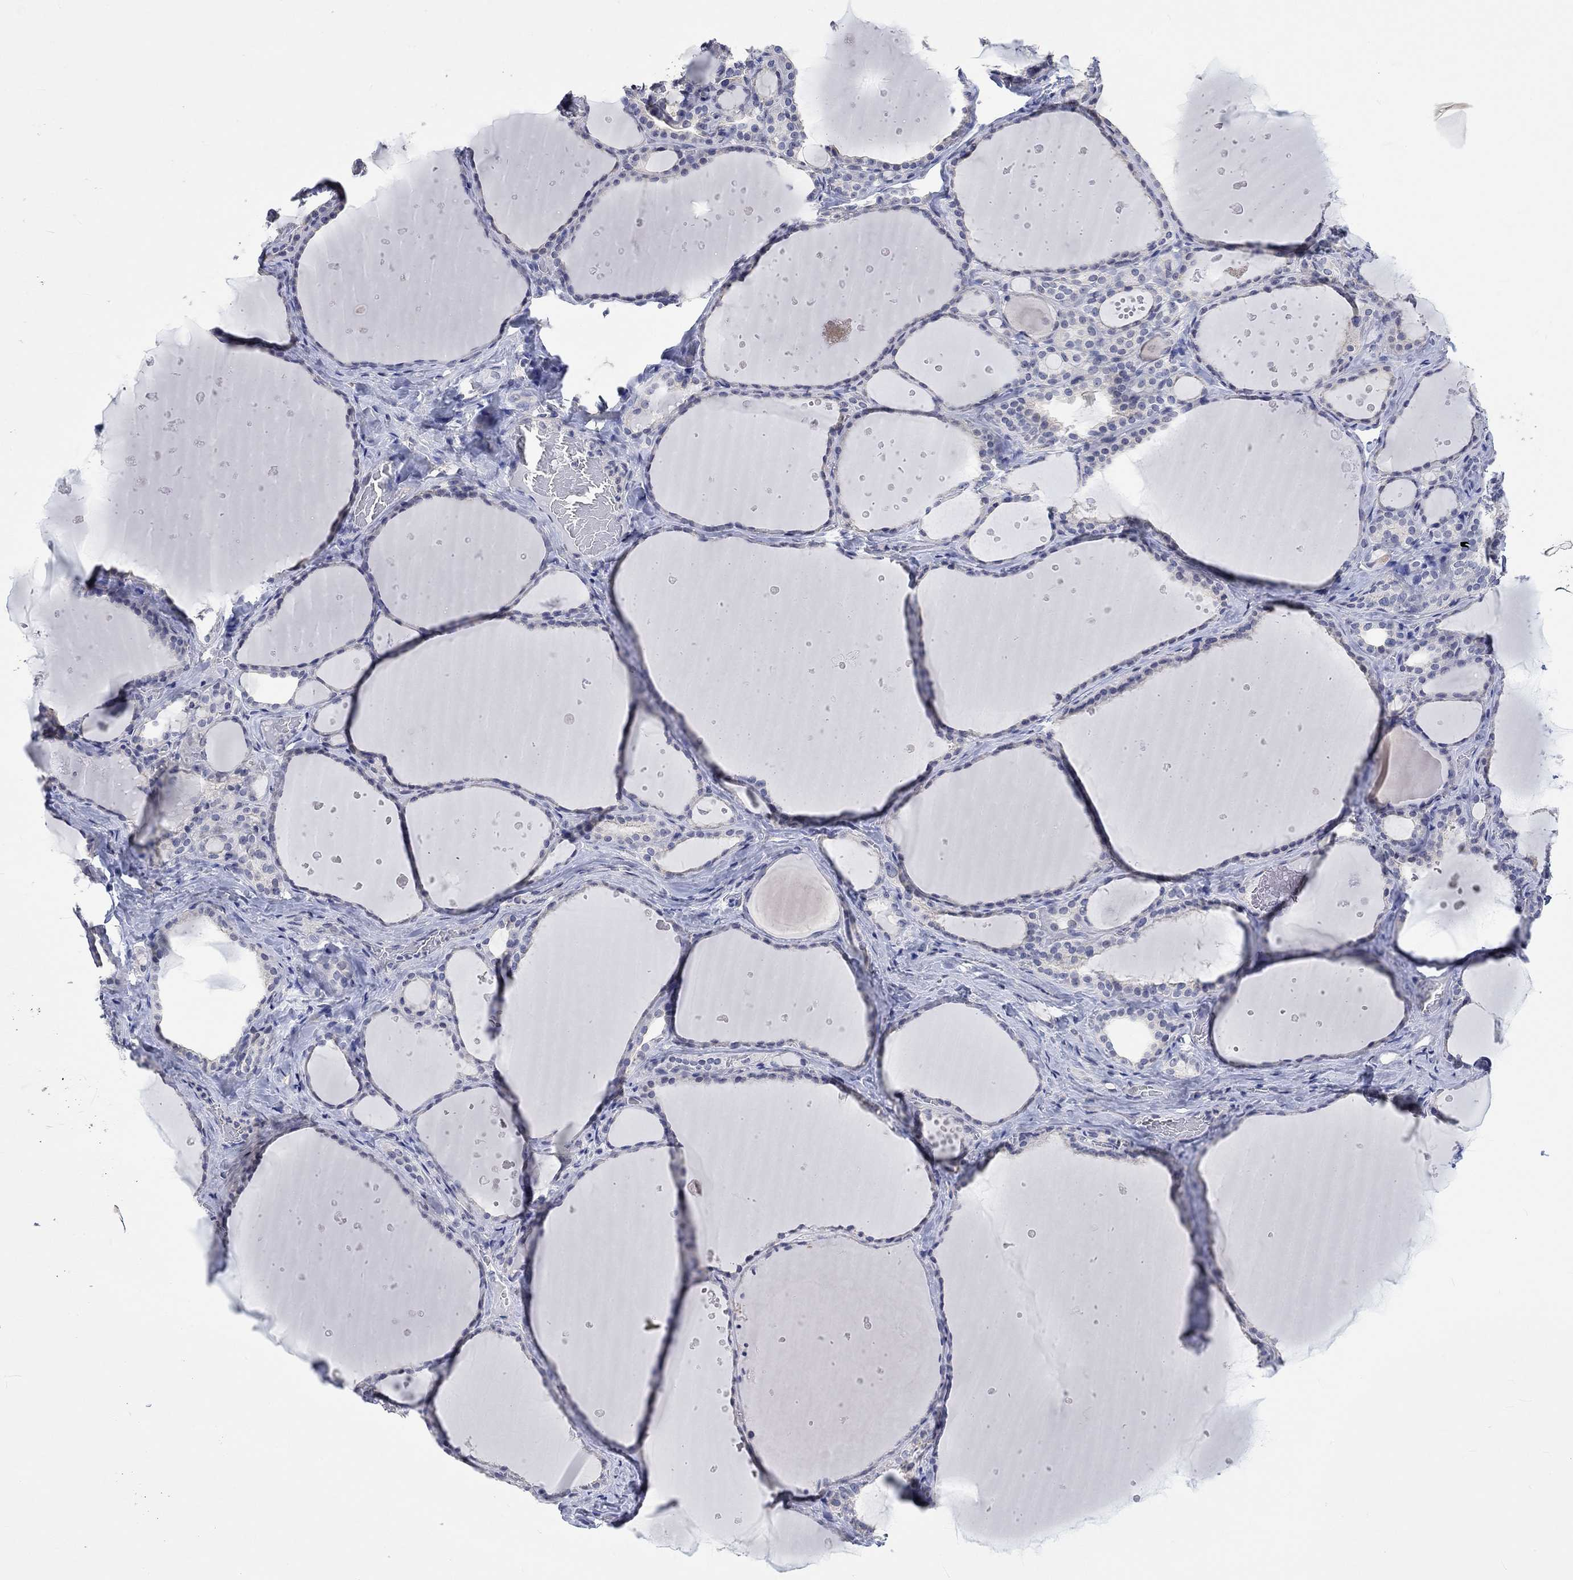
{"staining": {"intensity": "negative", "quantity": "none", "location": "none"}, "tissue": "thyroid gland", "cell_type": "Glandular cells", "image_type": "normal", "snomed": [{"axis": "morphology", "description": "Normal tissue, NOS"}, {"axis": "topography", "description": "Thyroid gland"}], "caption": "Immunohistochemistry (IHC) photomicrograph of normal human thyroid gland stained for a protein (brown), which demonstrates no expression in glandular cells.", "gene": "AGRP", "patient": {"sex": "male", "age": 63}}